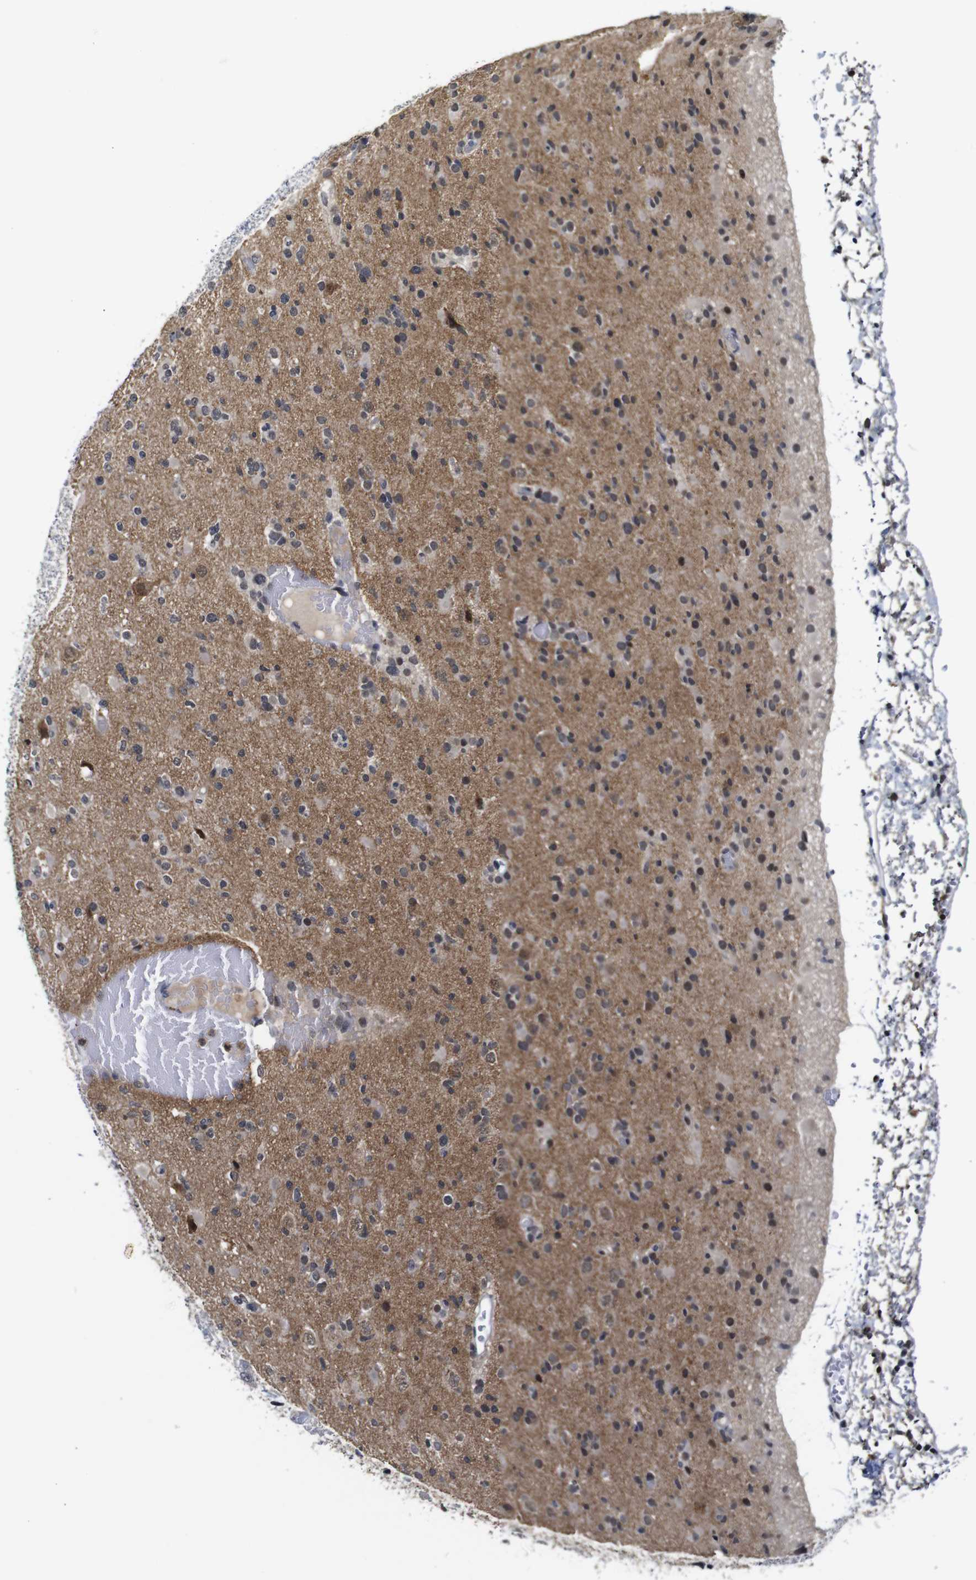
{"staining": {"intensity": "negative", "quantity": "none", "location": "none"}, "tissue": "glioma", "cell_type": "Tumor cells", "image_type": "cancer", "snomed": [{"axis": "morphology", "description": "Glioma, malignant, Low grade"}, {"axis": "topography", "description": "Brain"}], "caption": "The image exhibits no significant expression in tumor cells of malignant glioma (low-grade).", "gene": "NTRK3", "patient": {"sex": "female", "age": 22}}